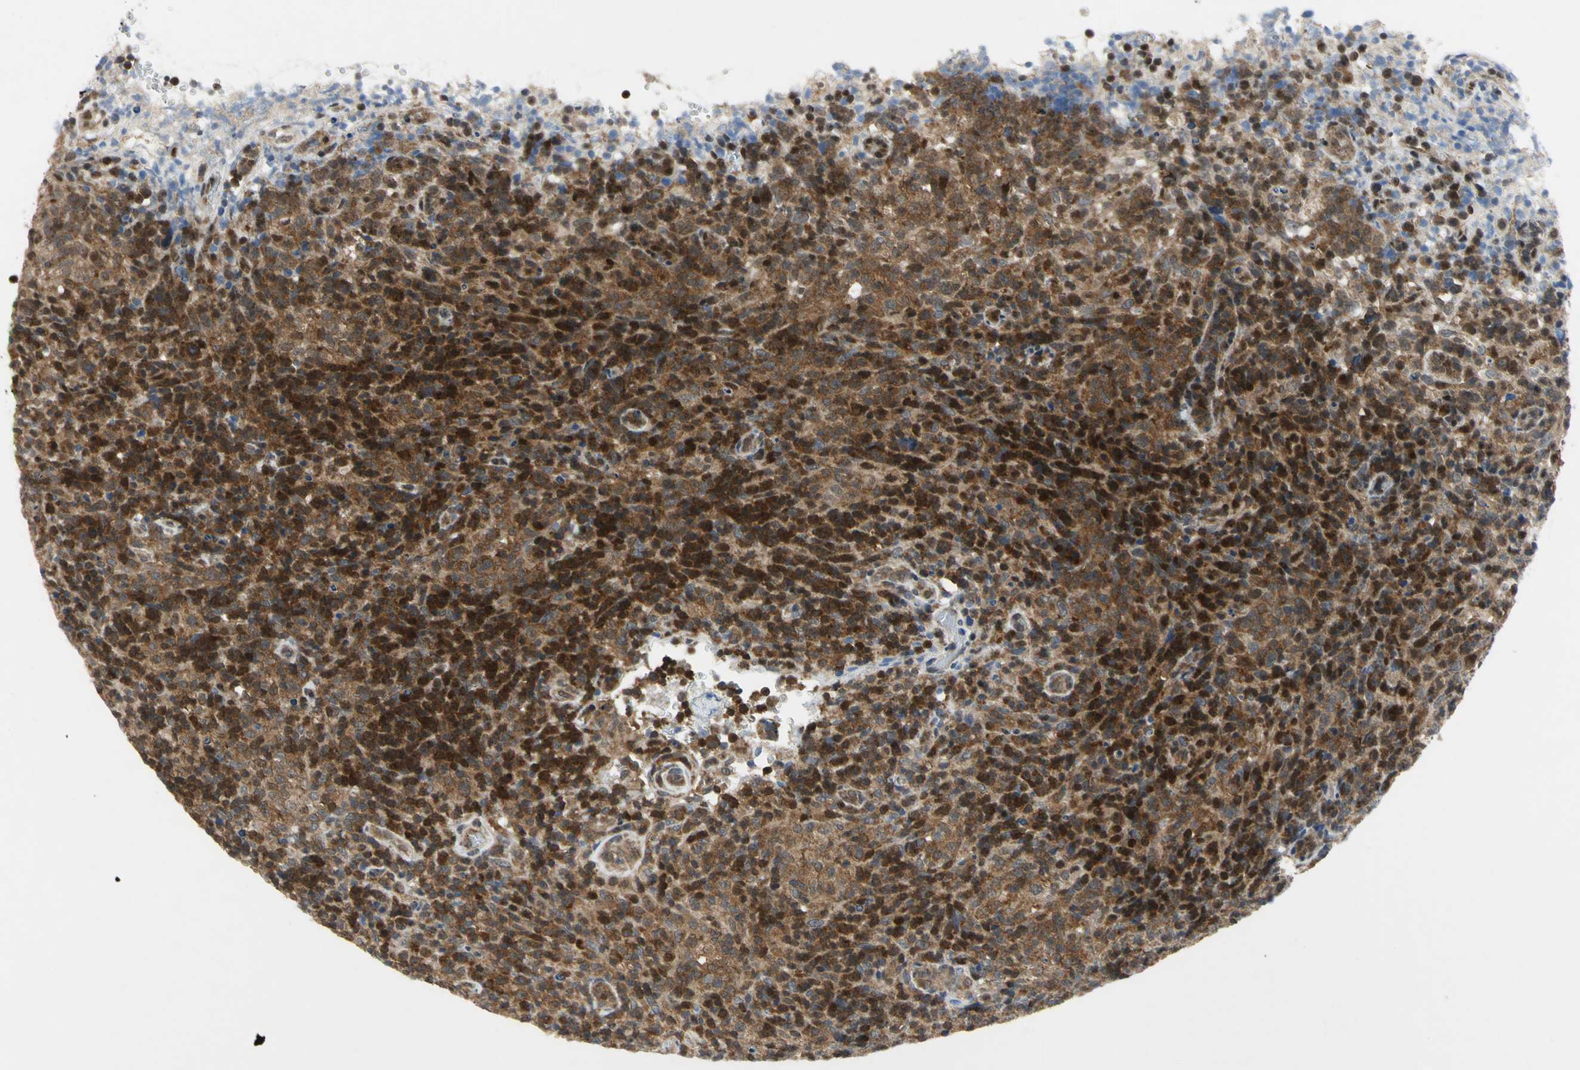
{"staining": {"intensity": "strong", "quantity": "25%-75%", "location": "cytoplasmic/membranous,nuclear"}, "tissue": "lymphoma", "cell_type": "Tumor cells", "image_type": "cancer", "snomed": [{"axis": "morphology", "description": "Malignant lymphoma, non-Hodgkin's type, High grade"}, {"axis": "topography", "description": "Lymph node"}], "caption": "Human lymphoma stained with a brown dye displays strong cytoplasmic/membranous and nuclear positive positivity in approximately 25%-75% of tumor cells.", "gene": "PPIA", "patient": {"sex": "female", "age": 76}}